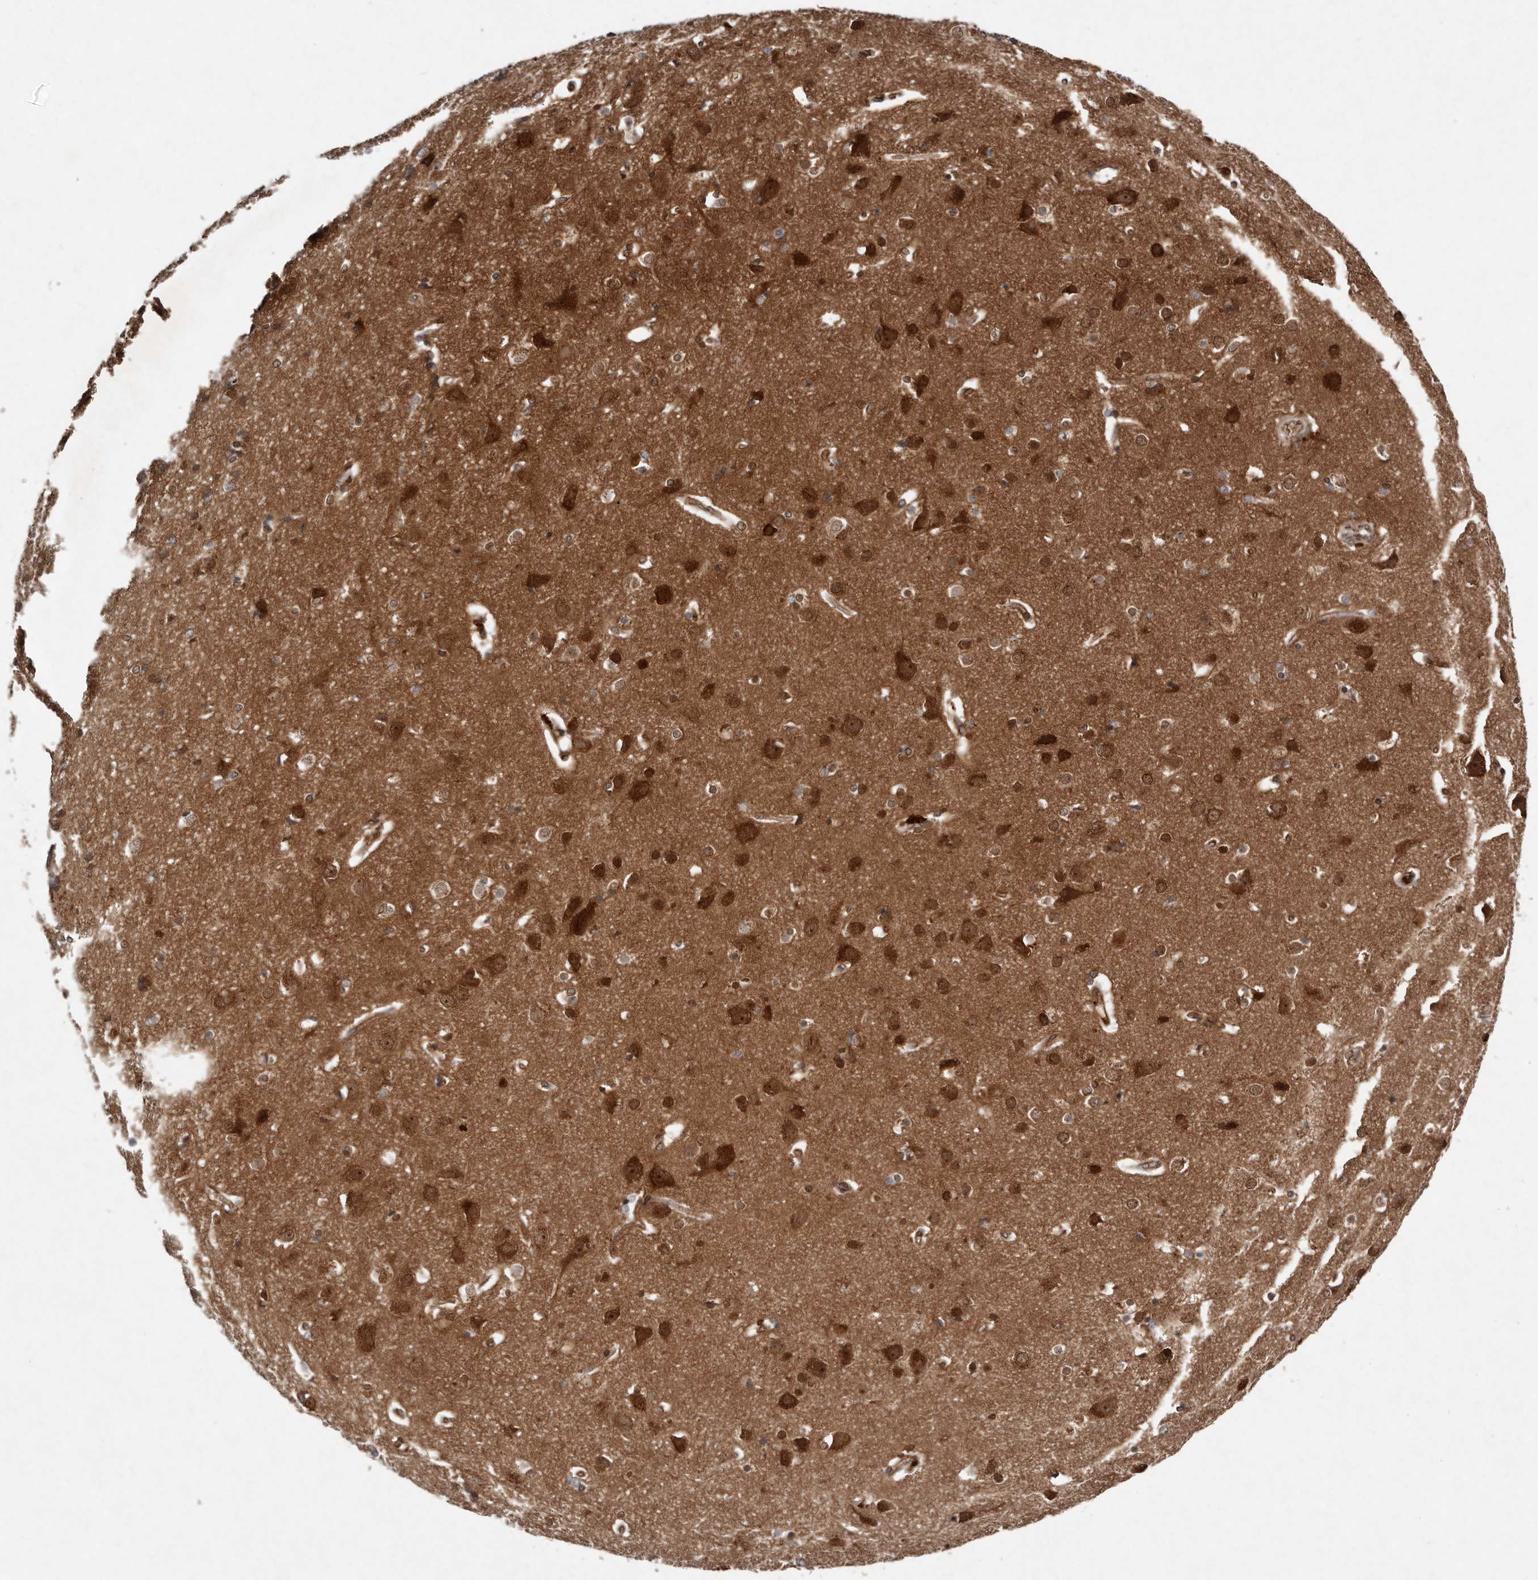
{"staining": {"intensity": "moderate", "quantity": ">75%", "location": "cytoplasmic/membranous"}, "tissue": "cerebral cortex", "cell_type": "Endothelial cells", "image_type": "normal", "snomed": [{"axis": "morphology", "description": "Normal tissue, NOS"}, {"axis": "topography", "description": "Cerebral cortex"}], "caption": "High-power microscopy captured an IHC photomicrograph of benign cerebral cortex, revealing moderate cytoplasmic/membranous positivity in approximately >75% of endothelial cells.", "gene": "DIP2C", "patient": {"sex": "male", "age": 54}}